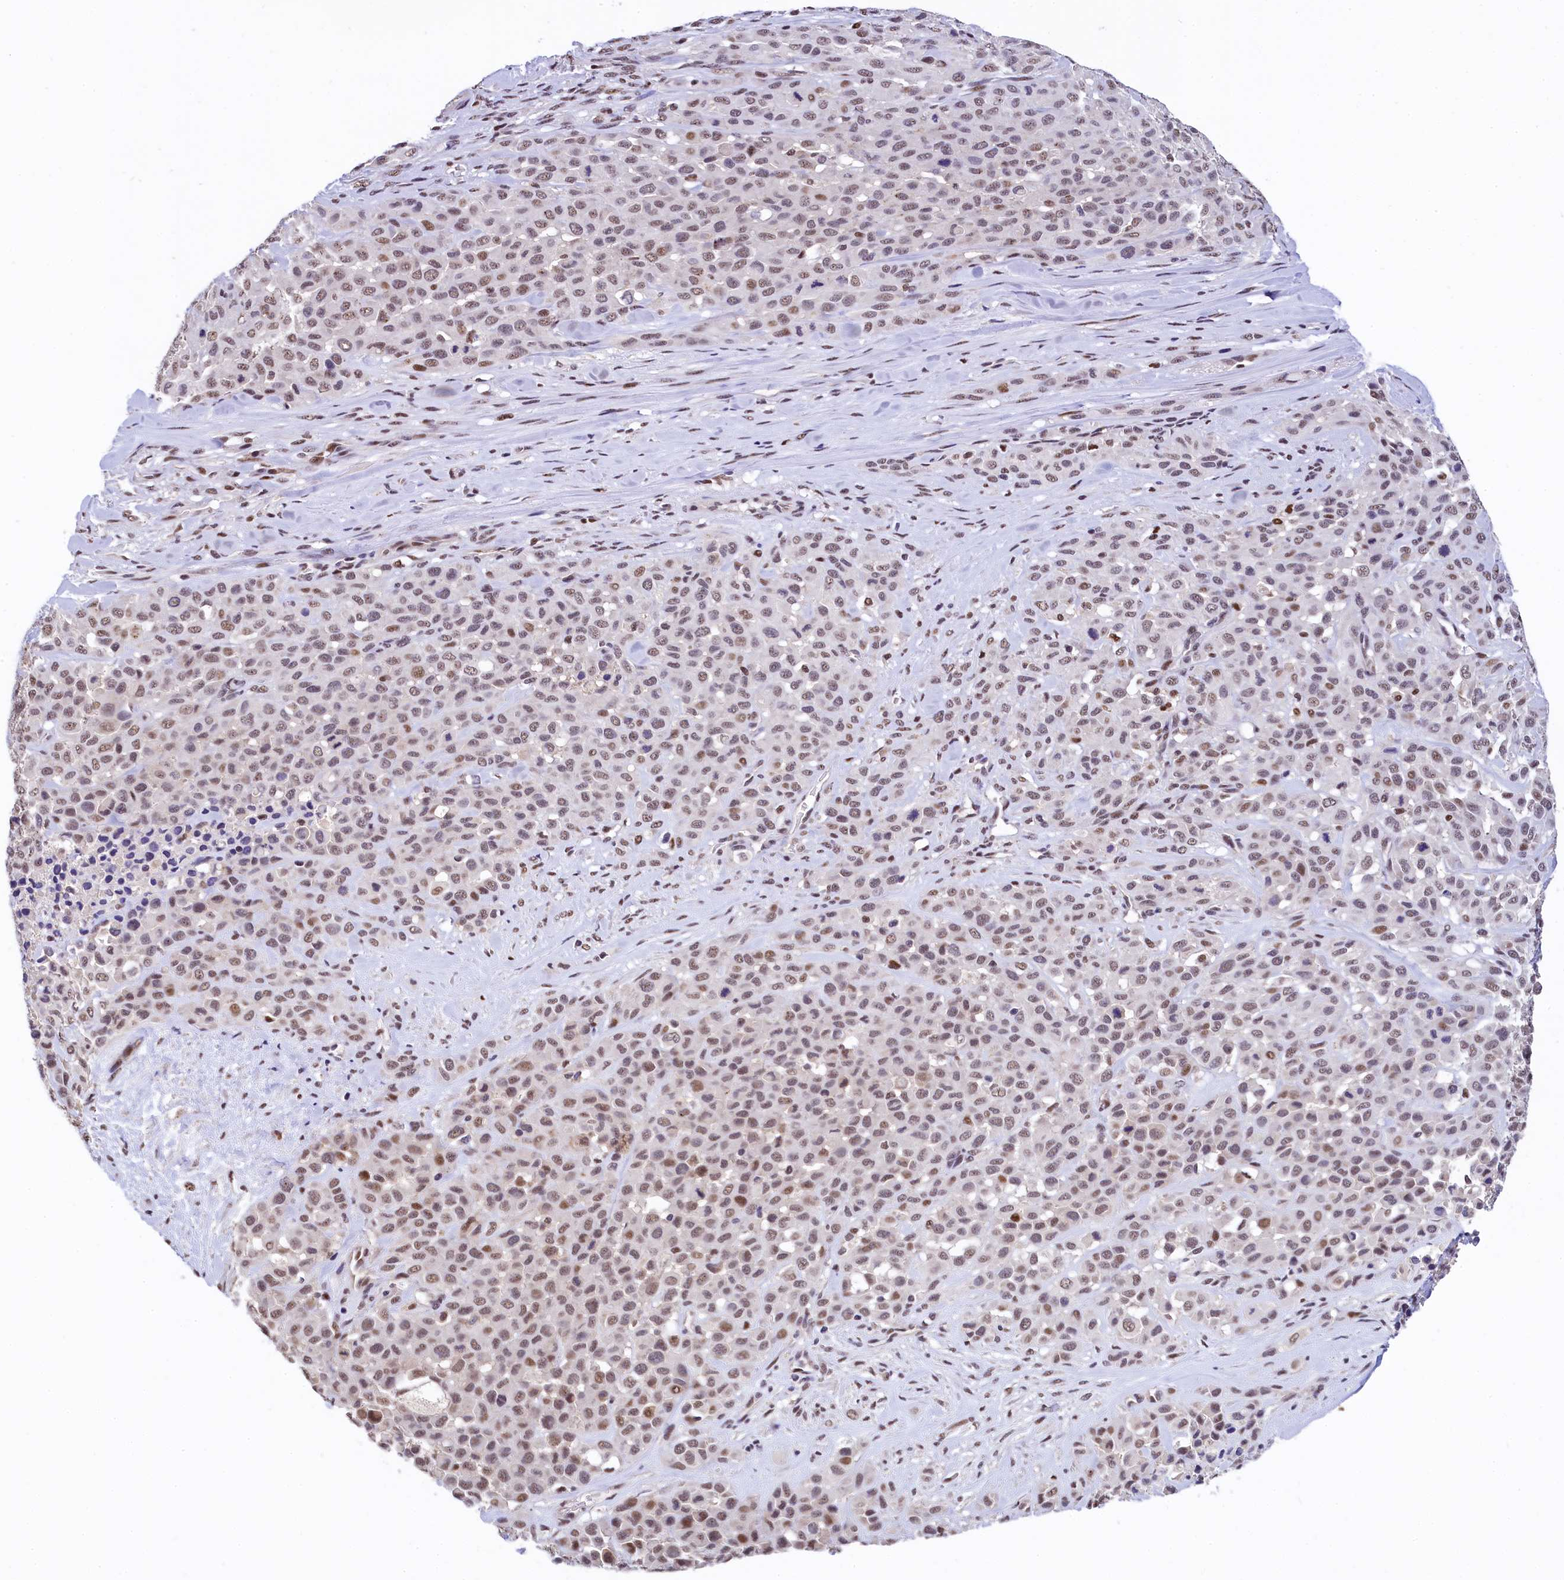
{"staining": {"intensity": "moderate", "quantity": ">75%", "location": "nuclear"}, "tissue": "melanoma", "cell_type": "Tumor cells", "image_type": "cancer", "snomed": [{"axis": "morphology", "description": "Malignant melanoma, Metastatic site"}, {"axis": "topography", "description": "Skin"}], "caption": "Protein expression by immunohistochemistry reveals moderate nuclear staining in approximately >75% of tumor cells in melanoma.", "gene": "HECTD4", "patient": {"sex": "female", "age": 81}}